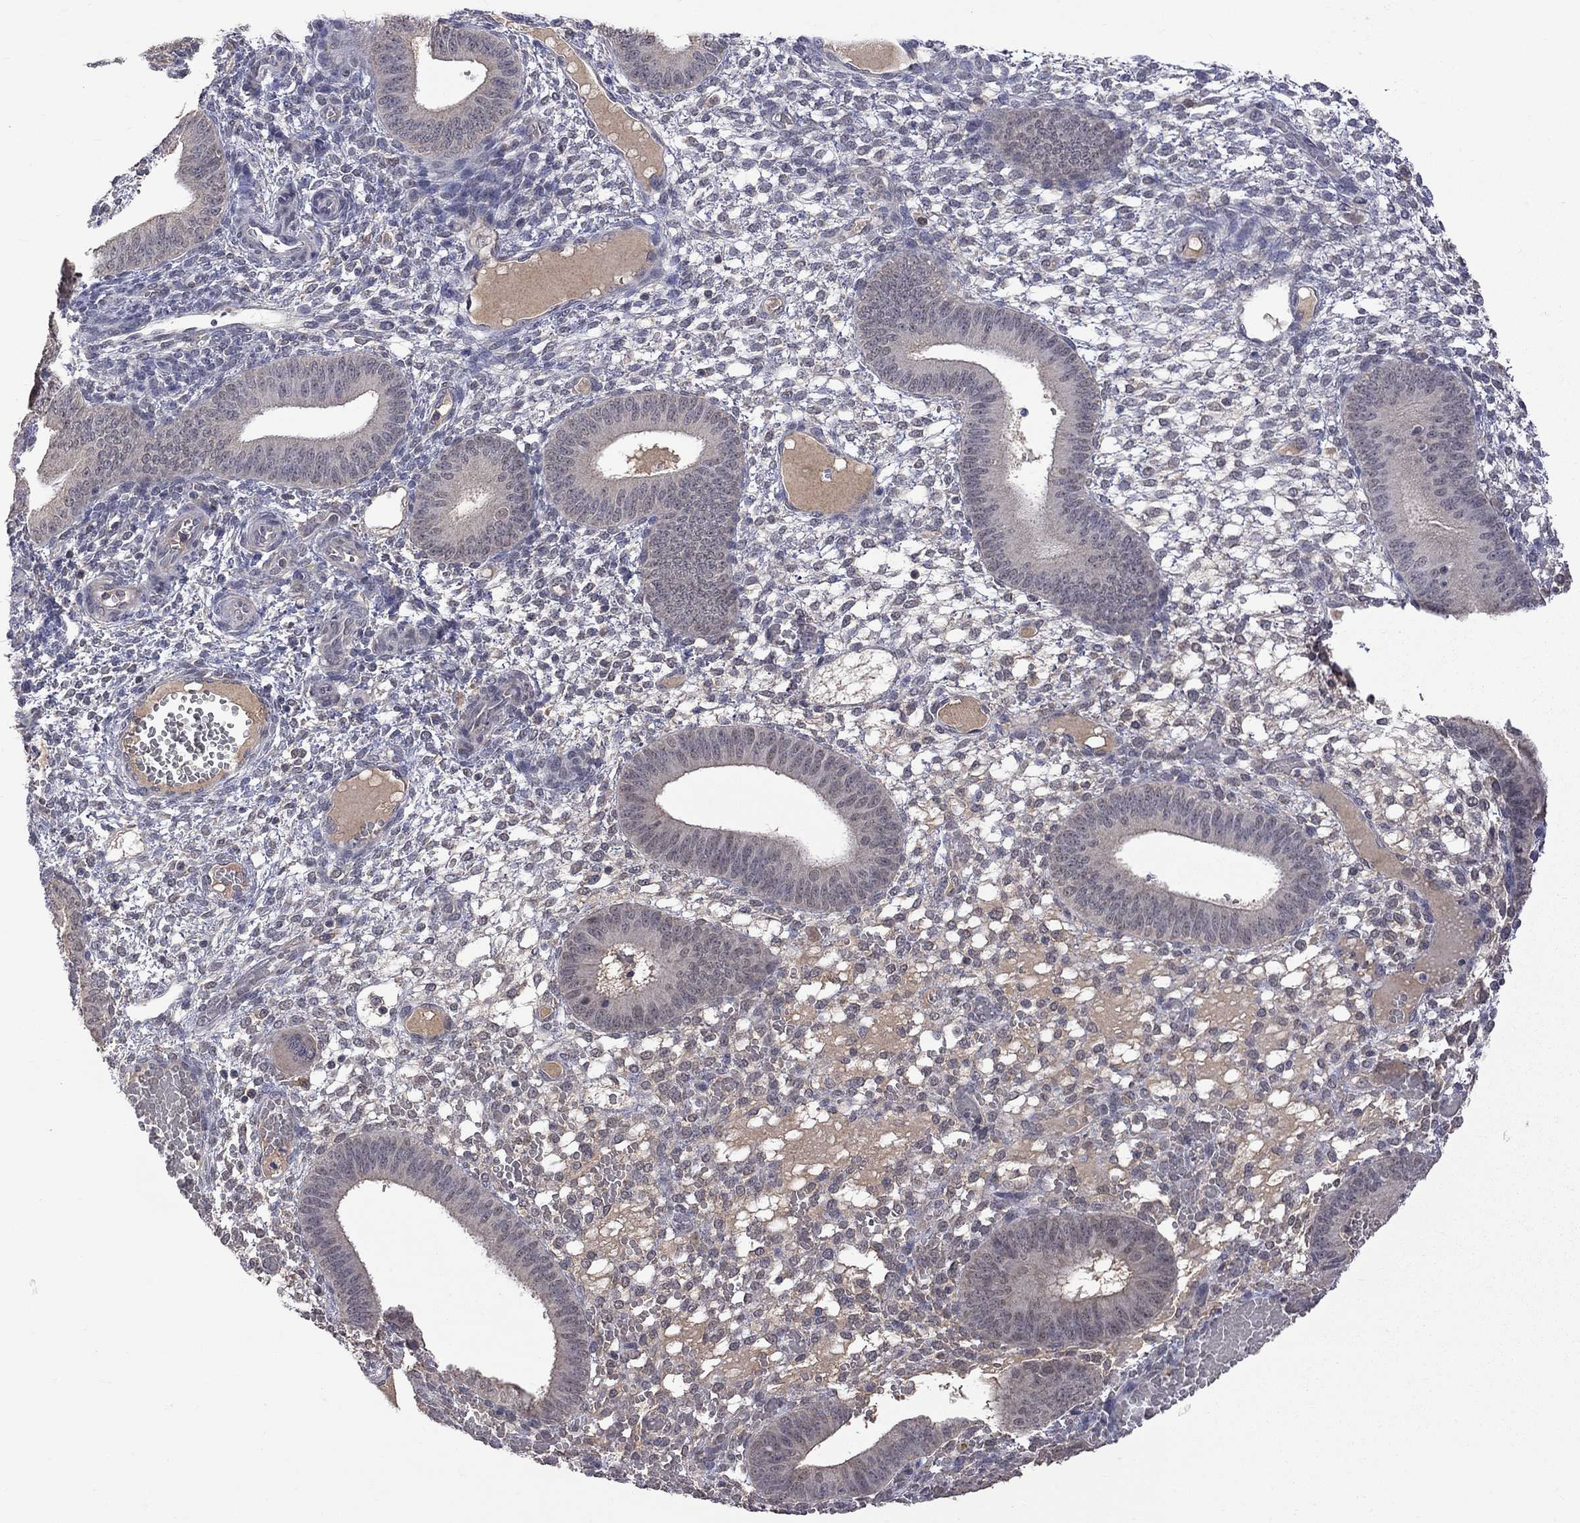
{"staining": {"intensity": "negative", "quantity": "none", "location": "none"}, "tissue": "endometrium", "cell_type": "Cells in endometrial stroma", "image_type": "normal", "snomed": [{"axis": "morphology", "description": "Normal tissue, NOS"}, {"axis": "topography", "description": "Endometrium"}], "caption": "A histopathology image of endometrium stained for a protein demonstrates no brown staining in cells in endometrial stroma. (DAB (3,3'-diaminobenzidine) immunohistochemistry (IHC) visualized using brightfield microscopy, high magnification).", "gene": "HTR6", "patient": {"sex": "female", "age": 42}}